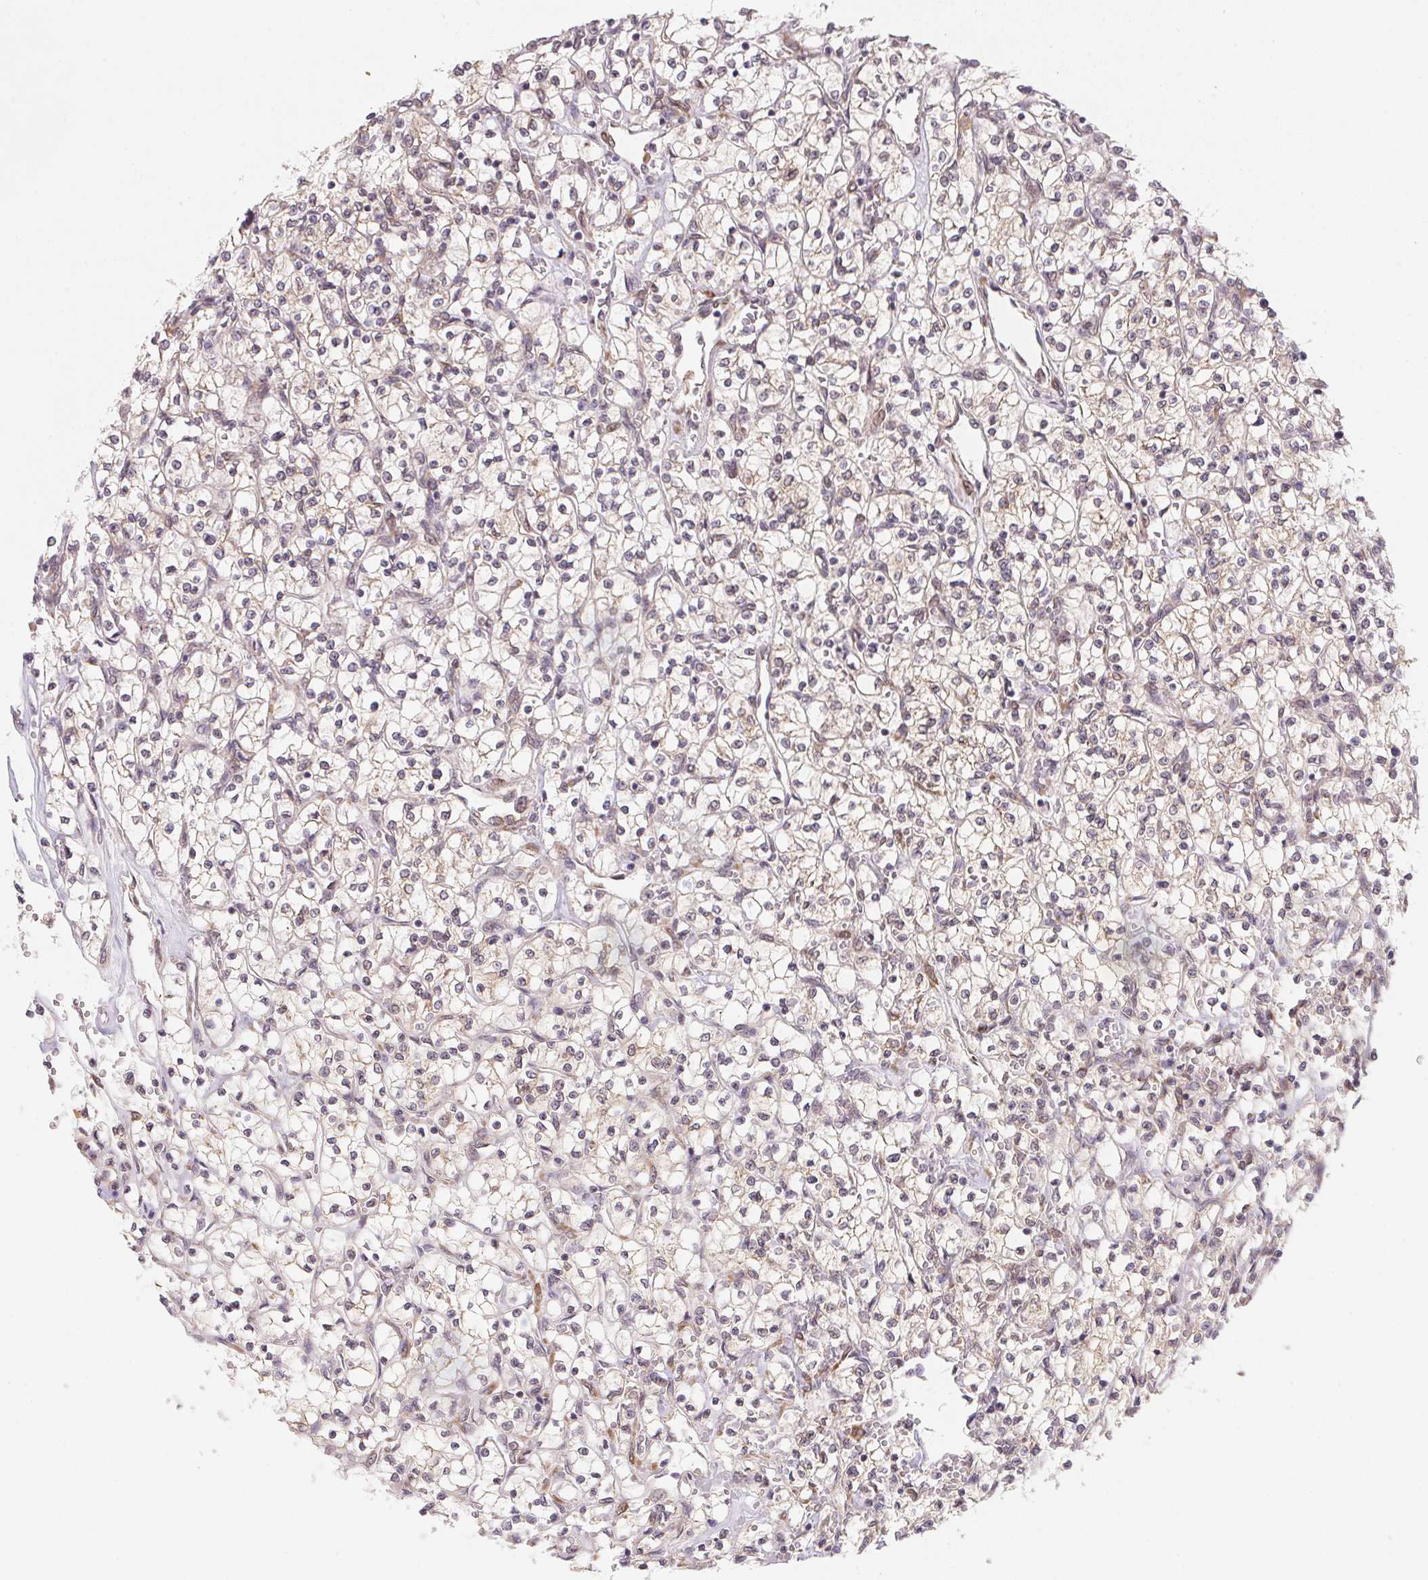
{"staining": {"intensity": "weak", "quantity": "25%-75%", "location": "cytoplasmic/membranous"}, "tissue": "renal cancer", "cell_type": "Tumor cells", "image_type": "cancer", "snomed": [{"axis": "morphology", "description": "Adenocarcinoma, NOS"}, {"axis": "topography", "description": "Kidney"}], "caption": "High-power microscopy captured an immunohistochemistry (IHC) micrograph of adenocarcinoma (renal), revealing weak cytoplasmic/membranous positivity in approximately 25%-75% of tumor cells. (brown staining indicates protein expression, while blue staining denotes nuclei).", "gene": "EI24", "patient": {"sex": "female", "age": 64}}